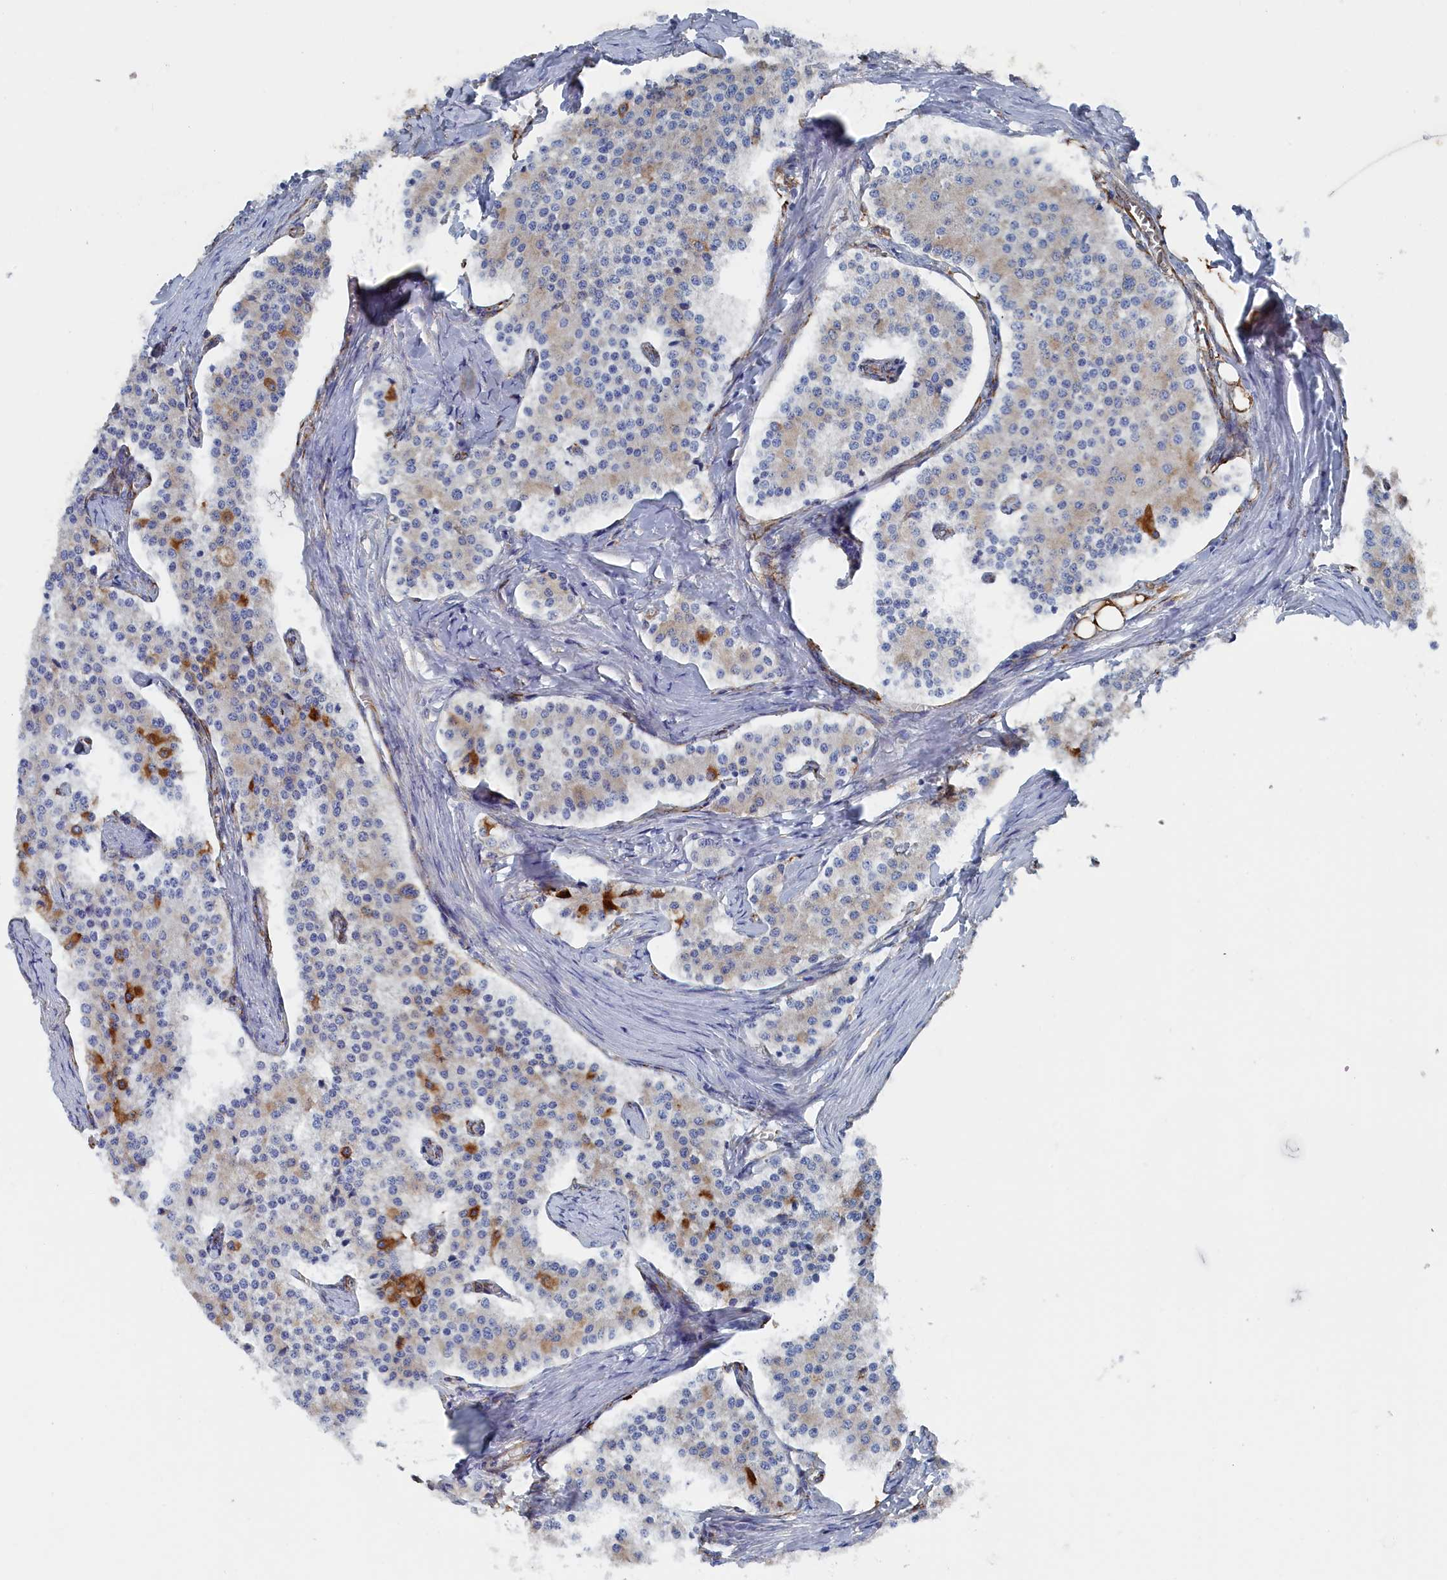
{"staining": {"intensity": "moderate", "quantity": "<25%", "location": "cytoplasmic/membranous"}, "tissue": "carcinoid", "cell_type": "Tumor cells", "image_type": "cancer", "snomed": [{"axis": "morphology", "description": "Carcinoid, malignant, NOS"}, {"axis": "topography", "description": "Colon"}], "caption": "Immunohistochemical staining of human carcinoid displays moderate cytoplasmic/membranous protein staining in approximately <25% of tumor cells.", "gene": "COG7", "patient": {"sex": "female", "age": 52}}